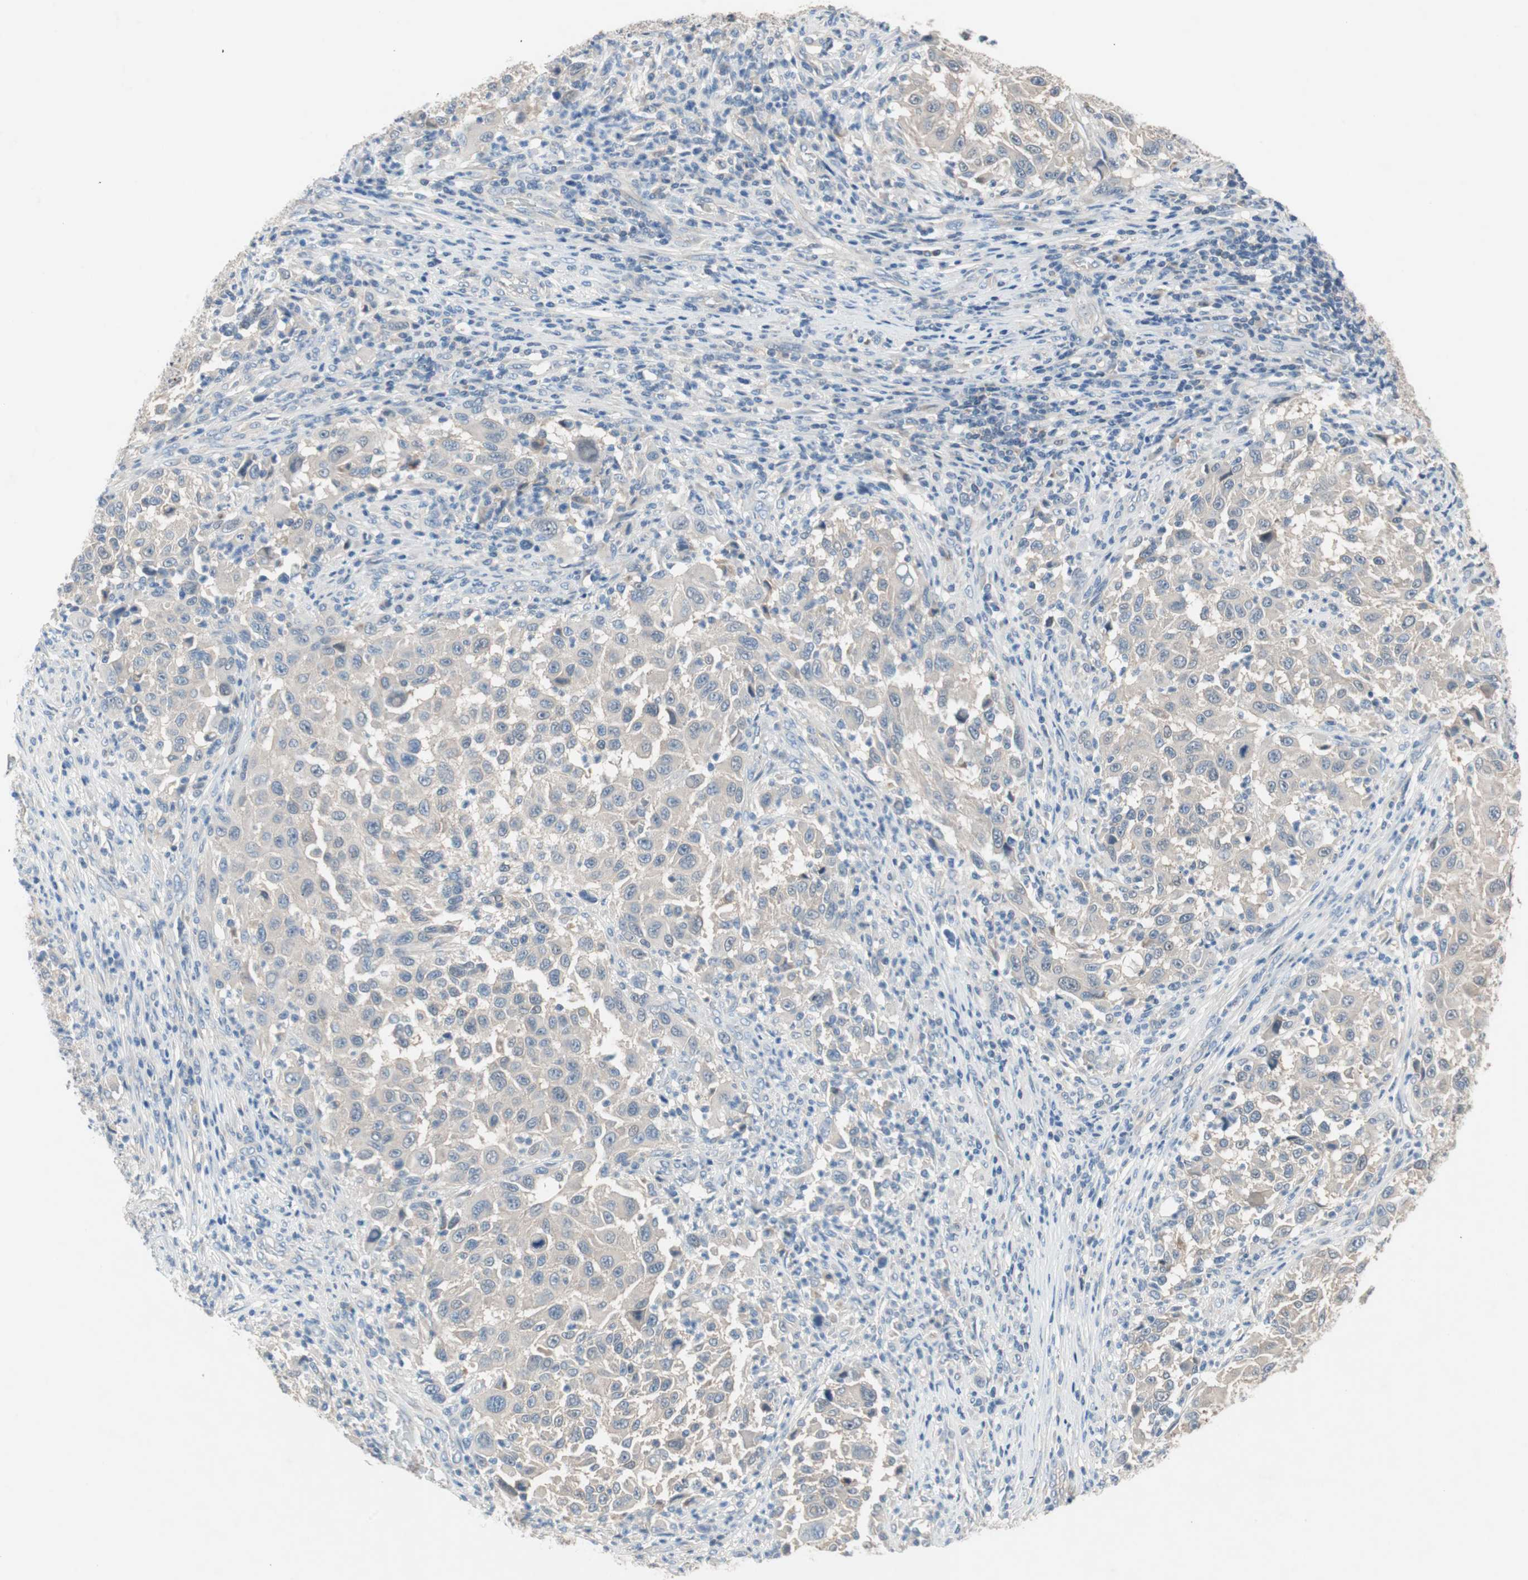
{"staining": {"intensity": "negative", "quantity": "none", "location": "none"}, "tissue": "melanoma", "cell_type": "Tumor cells", "image_type": "cancer", "snomed": [{"axis": "morphology", "description": "Malignant melanoma, Metastatic site"}, {"axis": "topography", "description": "Lymph node"}], "caption": "Protein analysis of melanoma displays no significant staining in tumor cells.", "gene": "GLUL", "patient": {"sex": "male", "age": 61}}